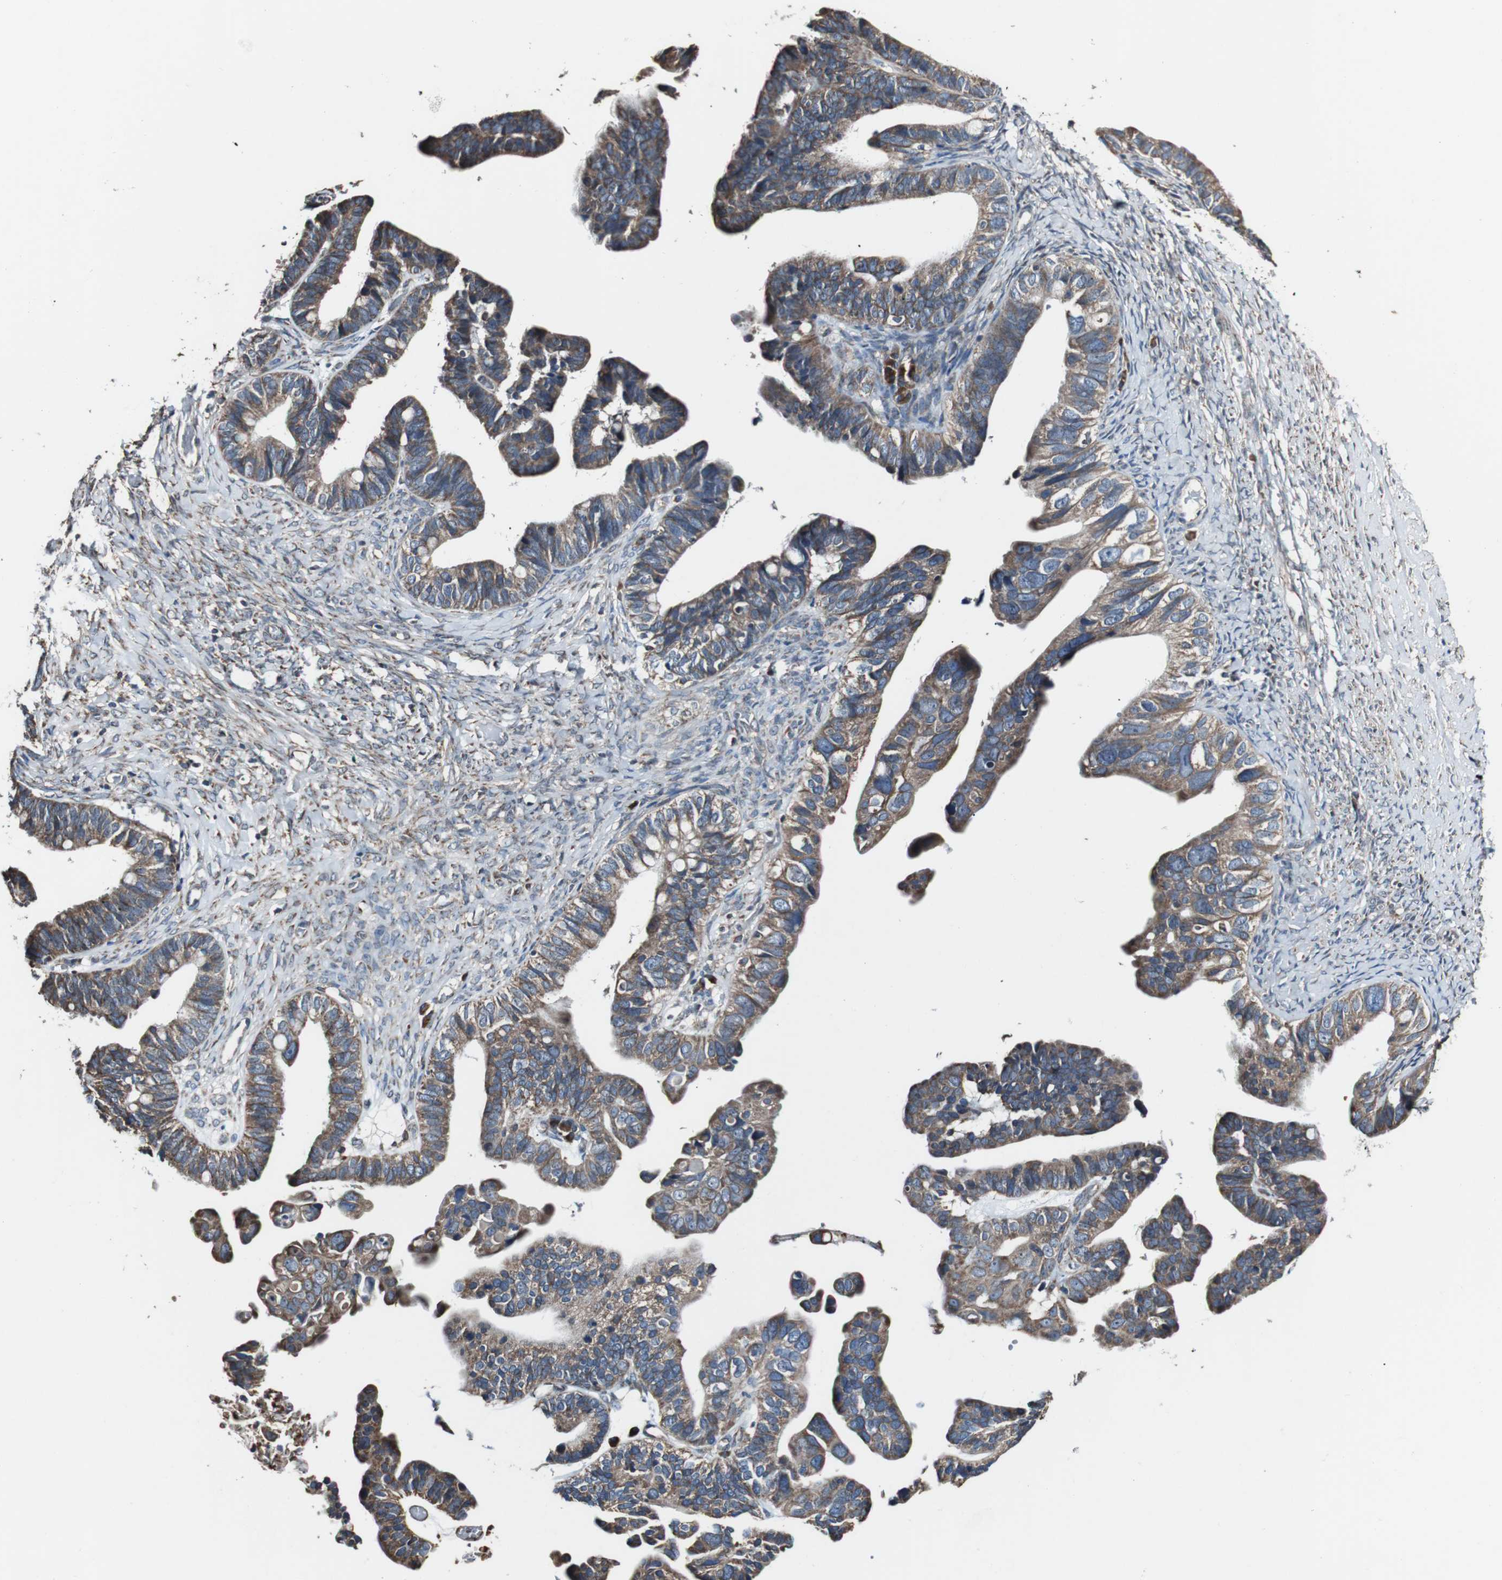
{"staining": {"intensity": "moderate", "quantity": ">75%", "location": "cytoplasmic/membranous"}, "tissue": "ovarian cancer", "cell_type": "Tumor cells", "image_type": "cancer", "snomed": [{"axis": "morphology", "description": "Cystadenocarcinoma, serous, NOS"}, {"axis": "topography", "description": "Ovary"}], "caption": "The micrograph displays immunohistochemical staining of ovarian cancer. There is moderate cytoplasmic/membranous positivity is present in approximately >75% of tumor cells.", "gene": "CISD2", "patient": {"sex": "female", "age": 56}}